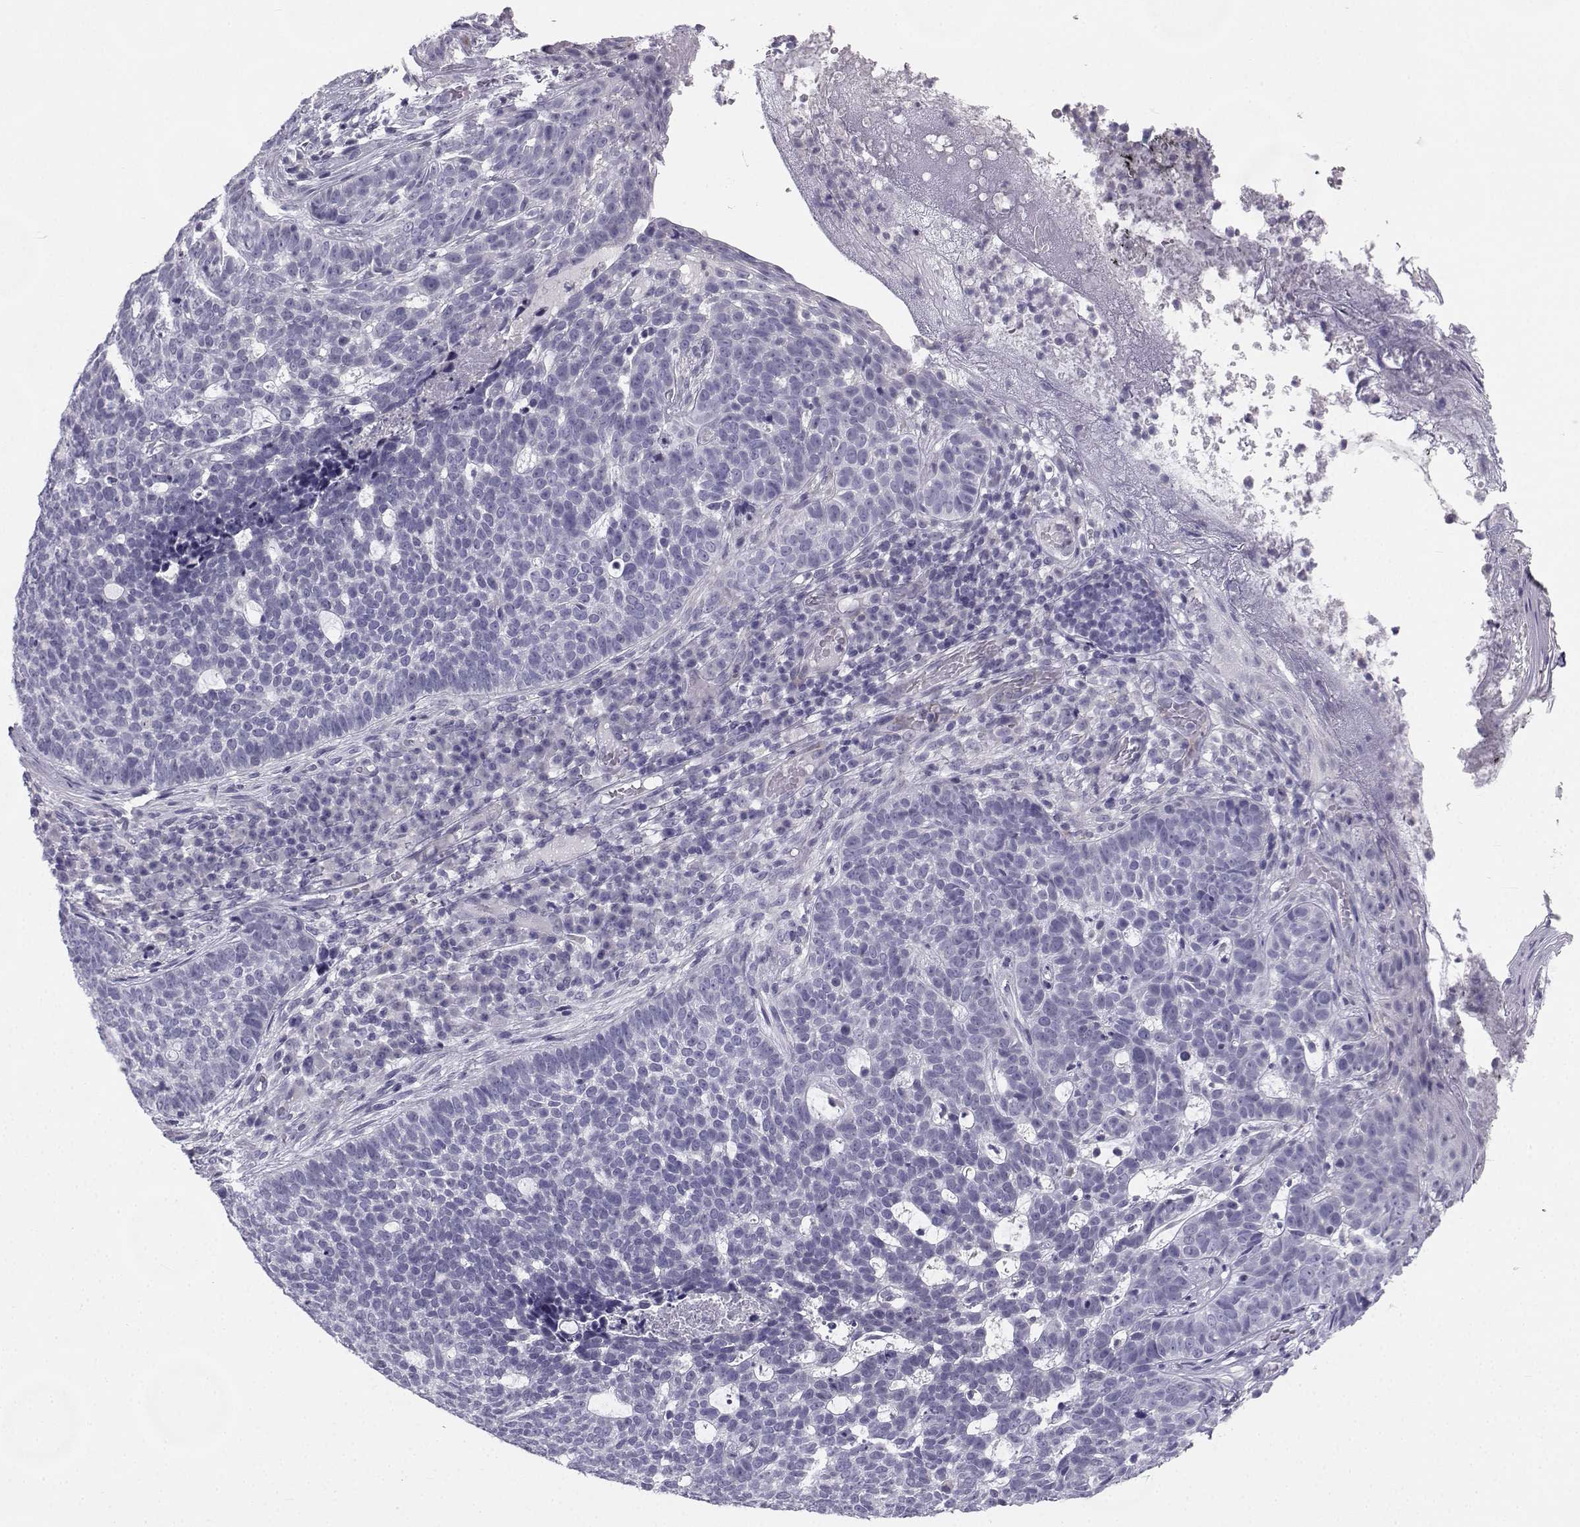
{"staining": {"intensity": "negative", "quantity": "none", "location": "none"}, "tissue": "skin cancer", "cell_type": "Tumor cells", "image_type": "cancer", "snomed": [{"axis": "morphology", "description": "Basal cell carcinoma"}, {"axis": "topography", "description": "Skin"}], "caption": "IHC histopathology image of basal cell carcinoma (skin) stained for a protein (brown), which reveals no positivity in tumor cells.", "gene": "SYCE1", "patient": {"sex": "female", "age": 69}}